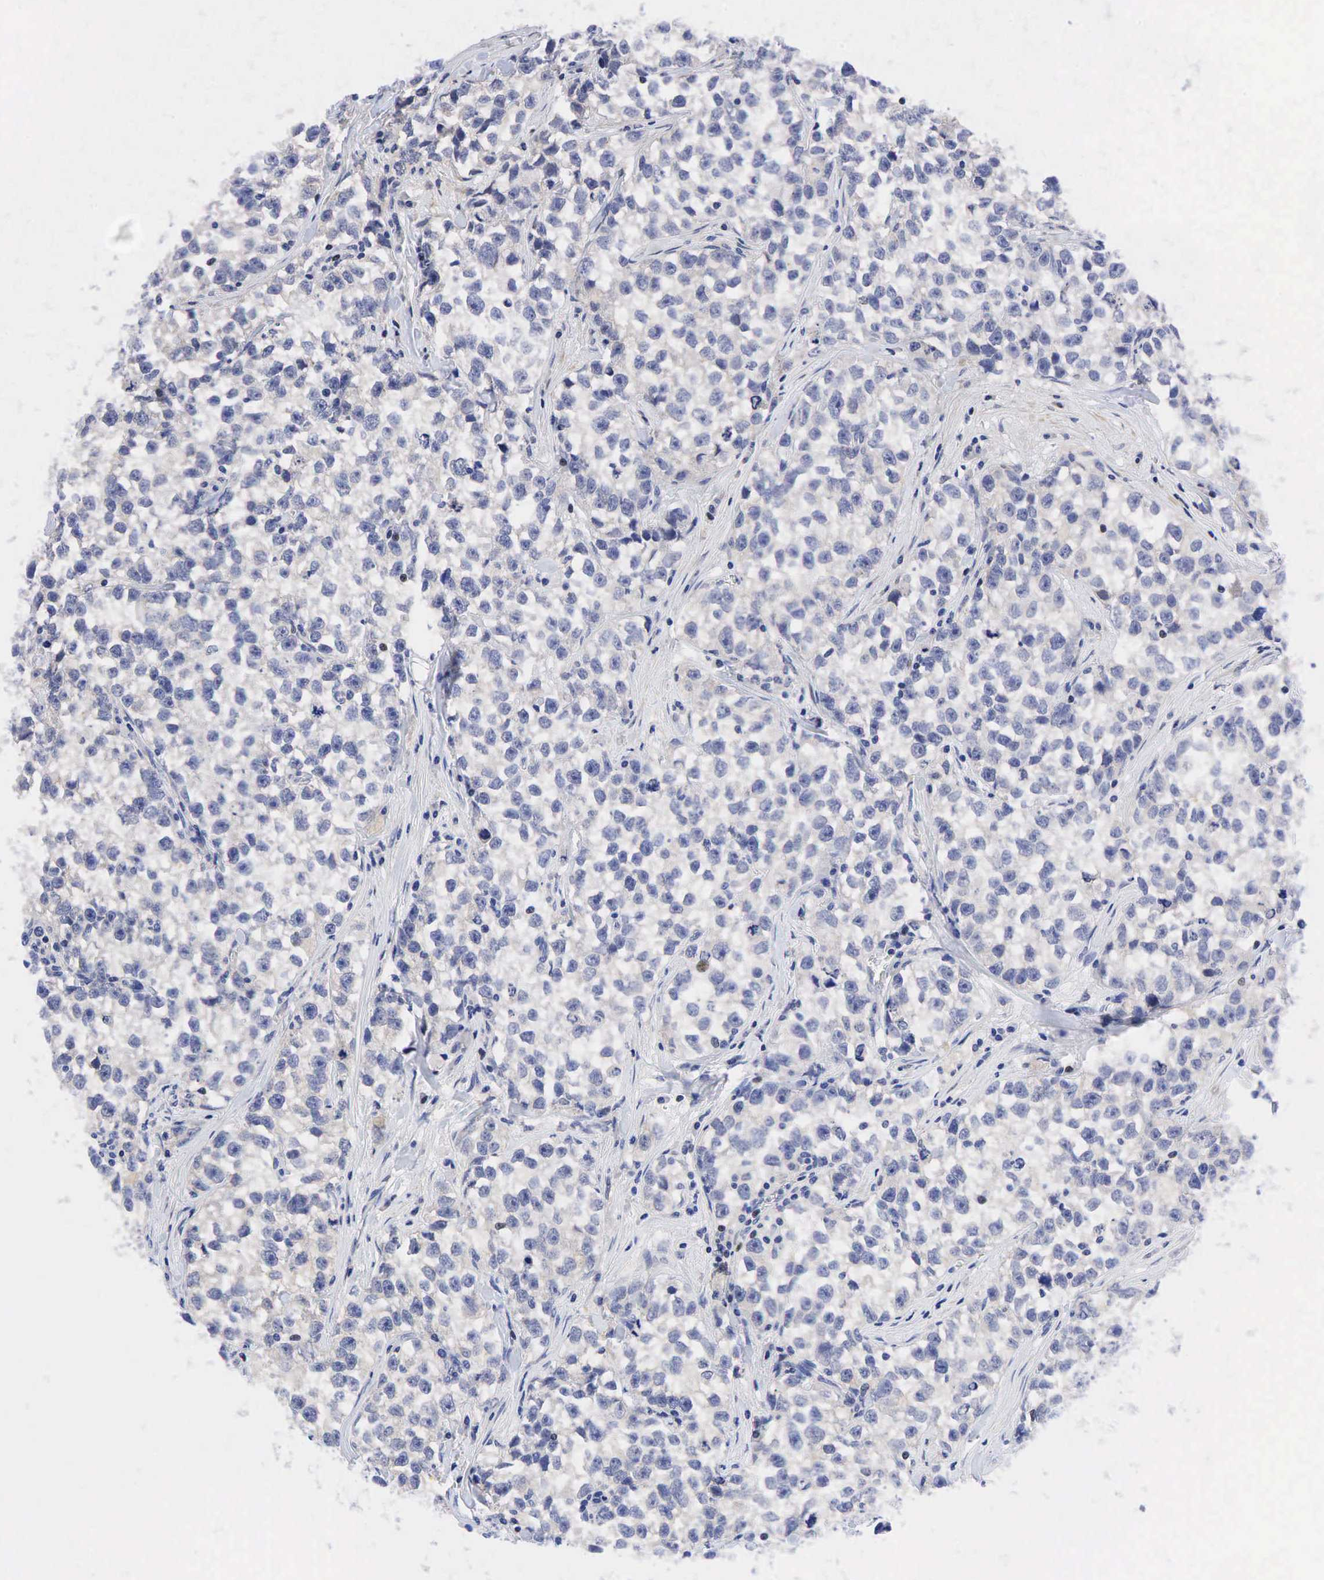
{"staining": {"intensity": "negative", "quantity": "none", "location": "none"}, "tissue": "testis cancer", "cell_type": "Tumor cells", "image_type": "cancer", "snomed": [{"axis": "morphology", "description": "Seminoma, NOS"}, {"axis": "morphology", "description": "Carcinoma, Embryonal, NOS"}, {"axis": "topography", "description": "Testis"}], "caption": "IHC of human testis cancer (seminoma) reveals no expression in tumor cells.", "gene": "CCND1", "patient": {"sex": "male", "age": 30}}